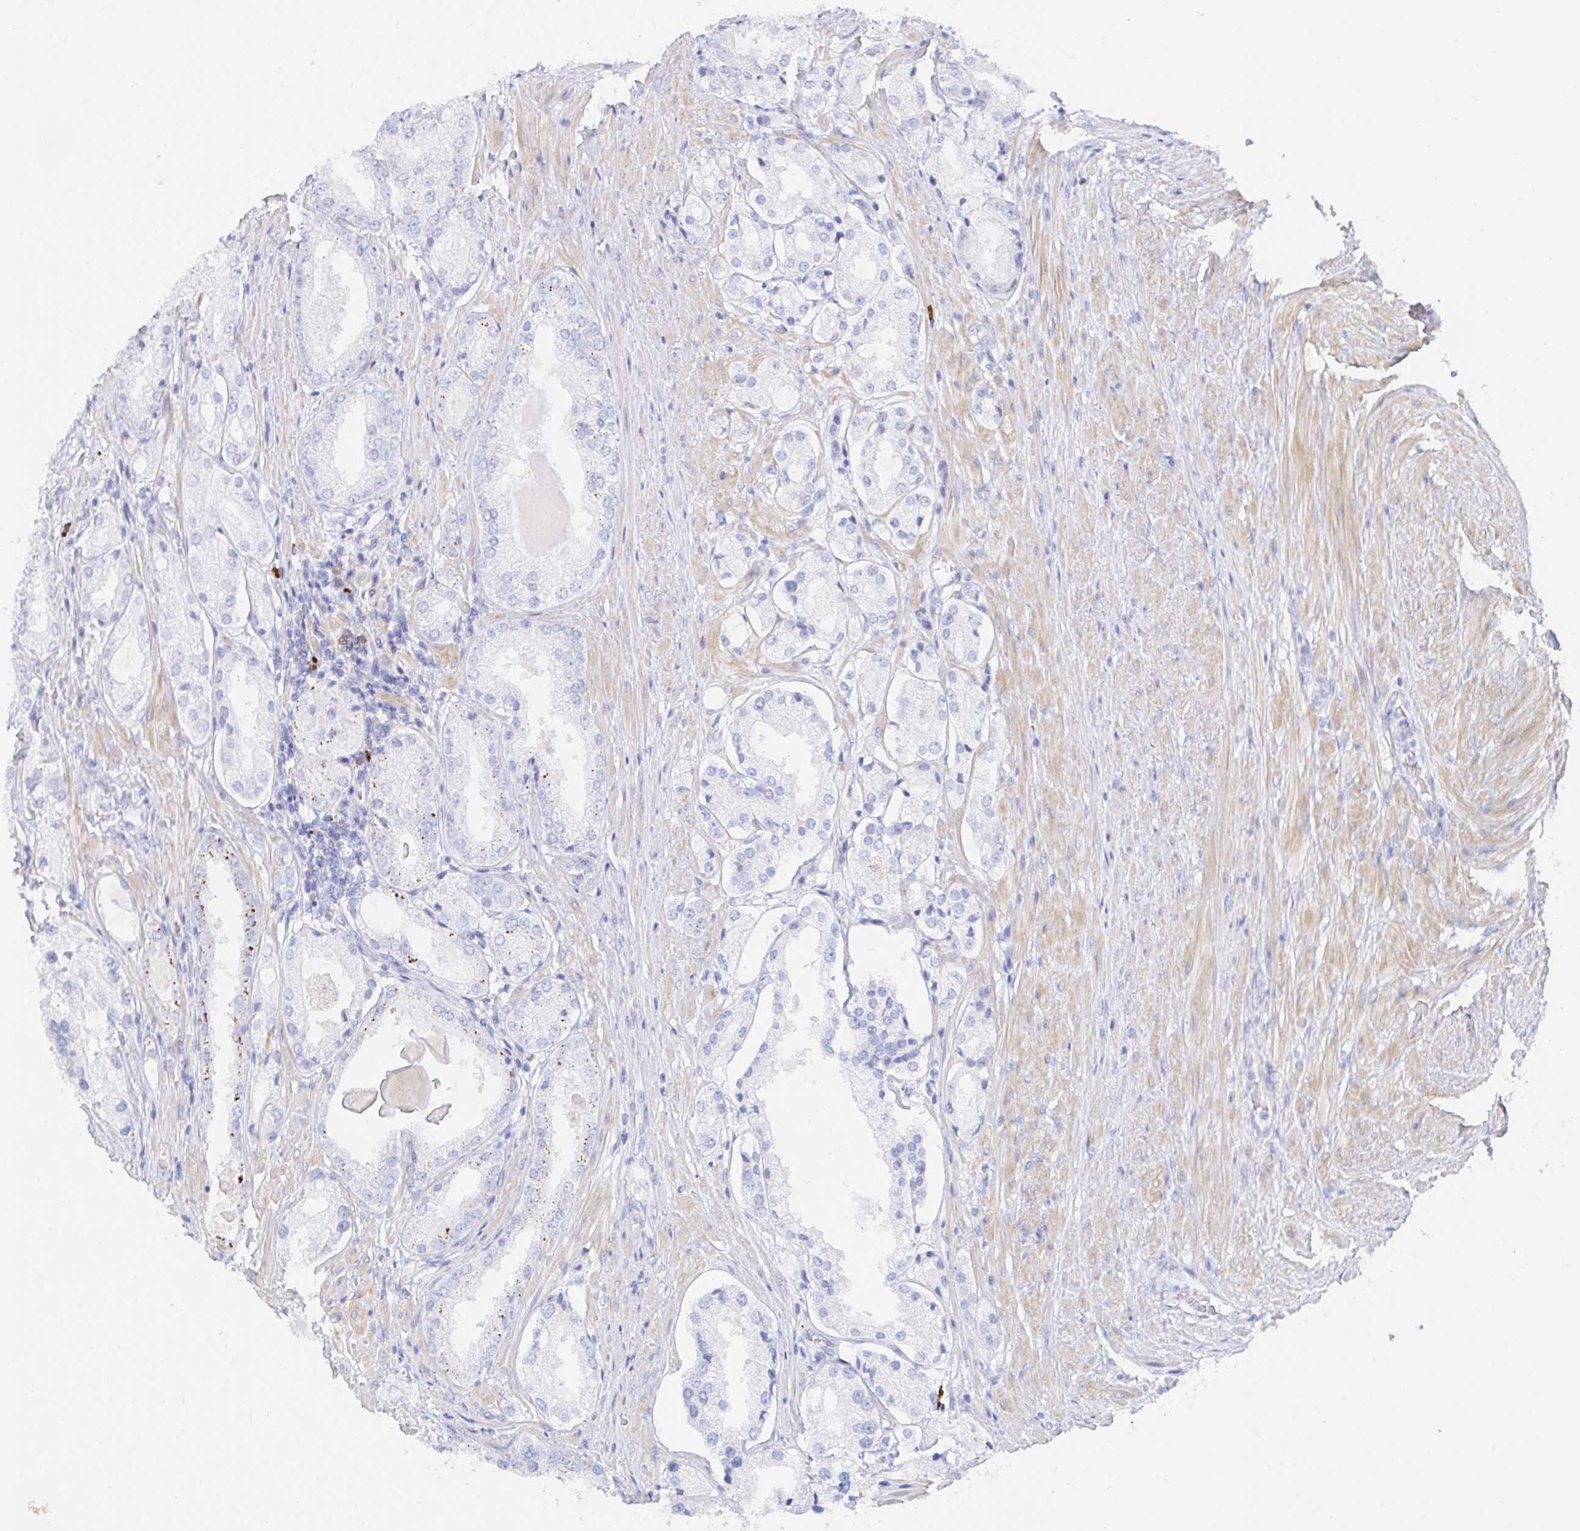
{"staining": {"intensity": "moderate", "quantity": "<25%", "location": "cytoplasmic/membranous"}, "tissue": "prostate cancer", "cell_type": "Tumor cells", "image_type": "cancer", "snomed": [{"axis": "morphology", "description": "Adenocarcinoma, Low grade"}, {"axis": "topography", "description": "Prostate"}], "caption": "Immunohistochemistry (IHC) (DAB) staining of low-grade adenocarcinoma (prostate) displays moderate cytoplasmic/membranous protein expression in about <25% of tumor cells.", "gene": "PACSIN1", "patient": {"sex": "male", "age": 68}}